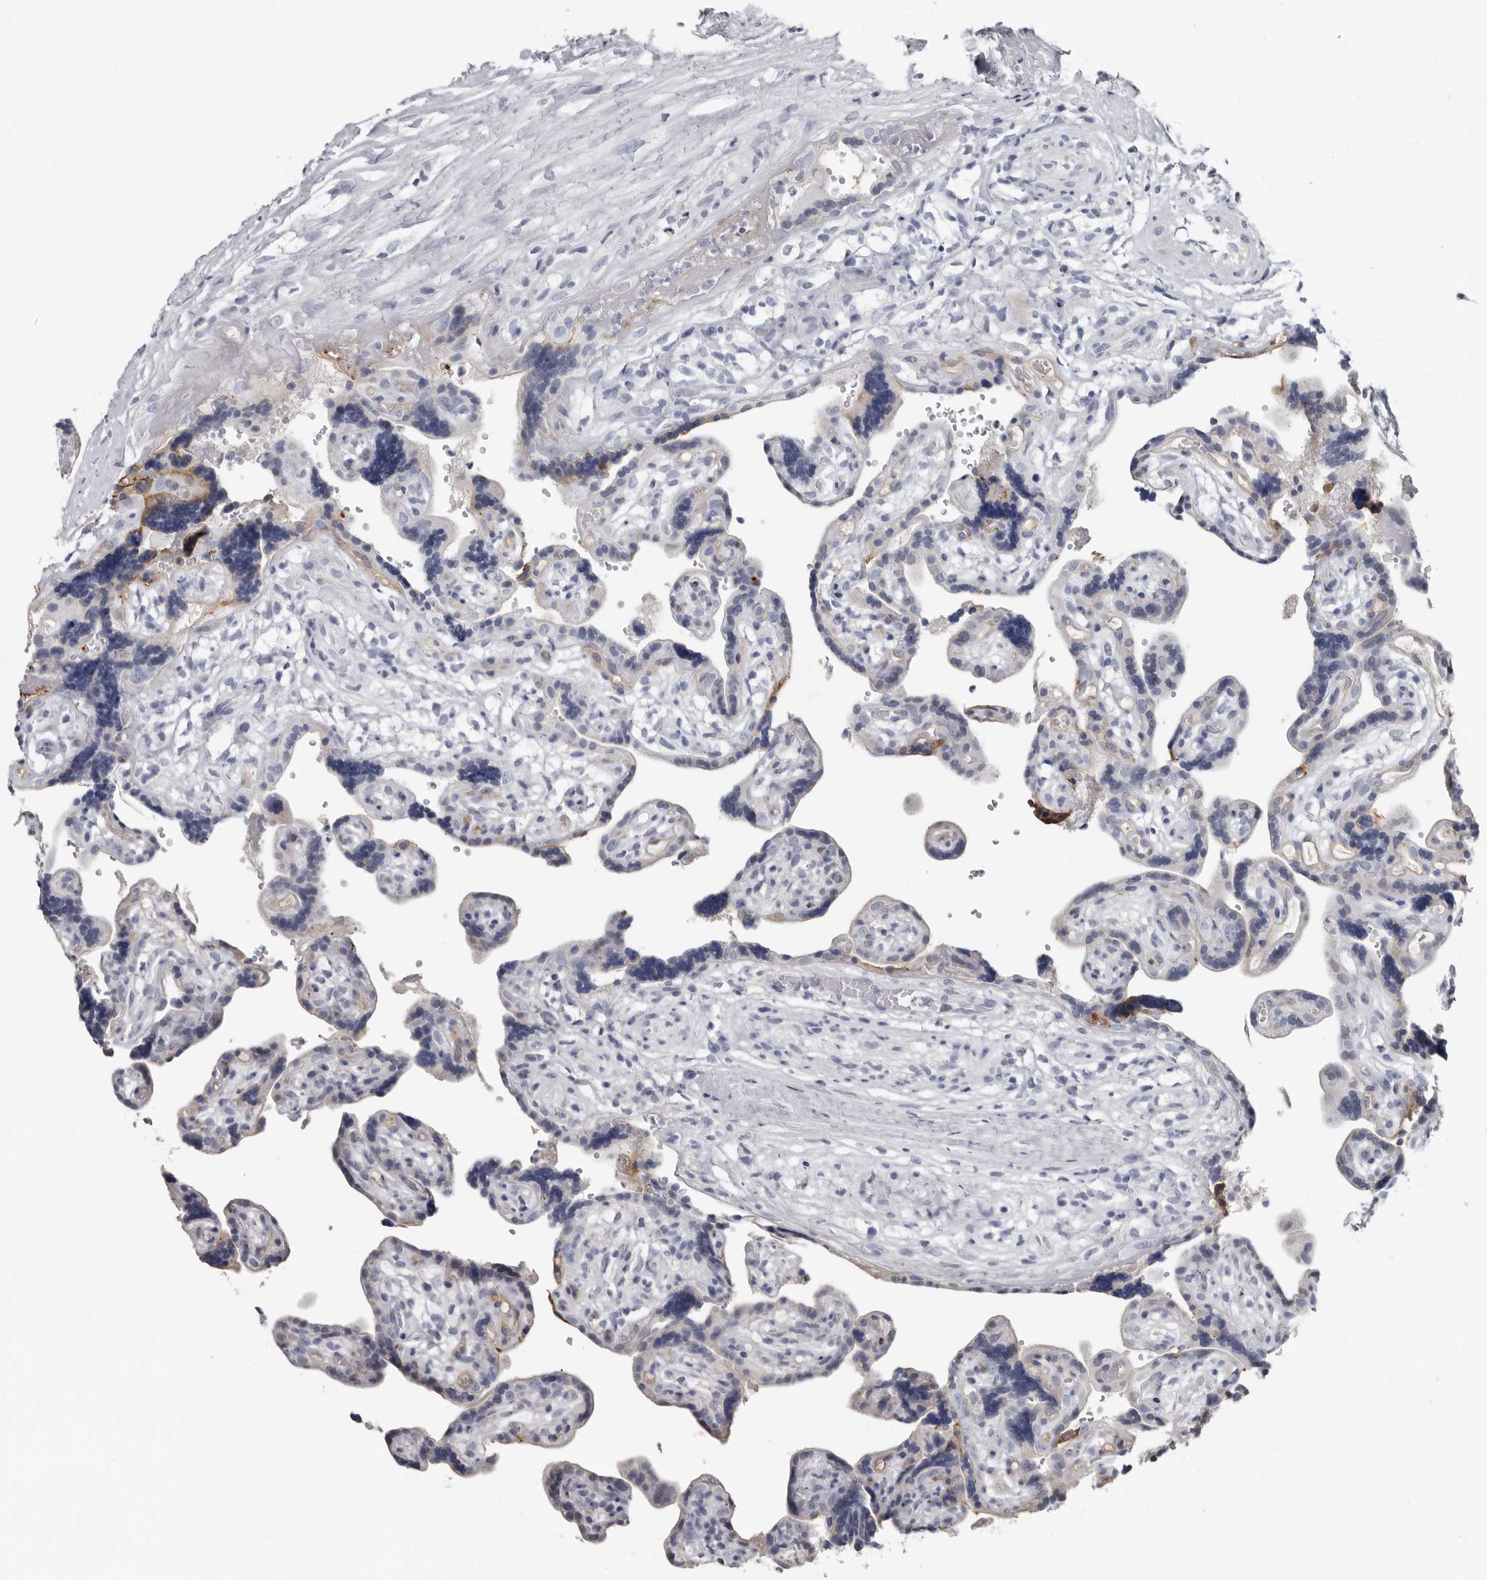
{"staining": {"intensity": "negative", "quantity": "none", "location": "none"}, "tissue": "placenta", "cell_type": "Decidual cells", "image_type": "normal", "snomed": [{"axis": "morphology", "description": "Normal tissue, NOS"}, {"axis": "topography", "description": "Placenta"}], "caption": "Protein analysis of normal placenta displays no significant expression in decidual cells.", "gene": "FABP7", "patient": {"sex": "female", "age": 30}}